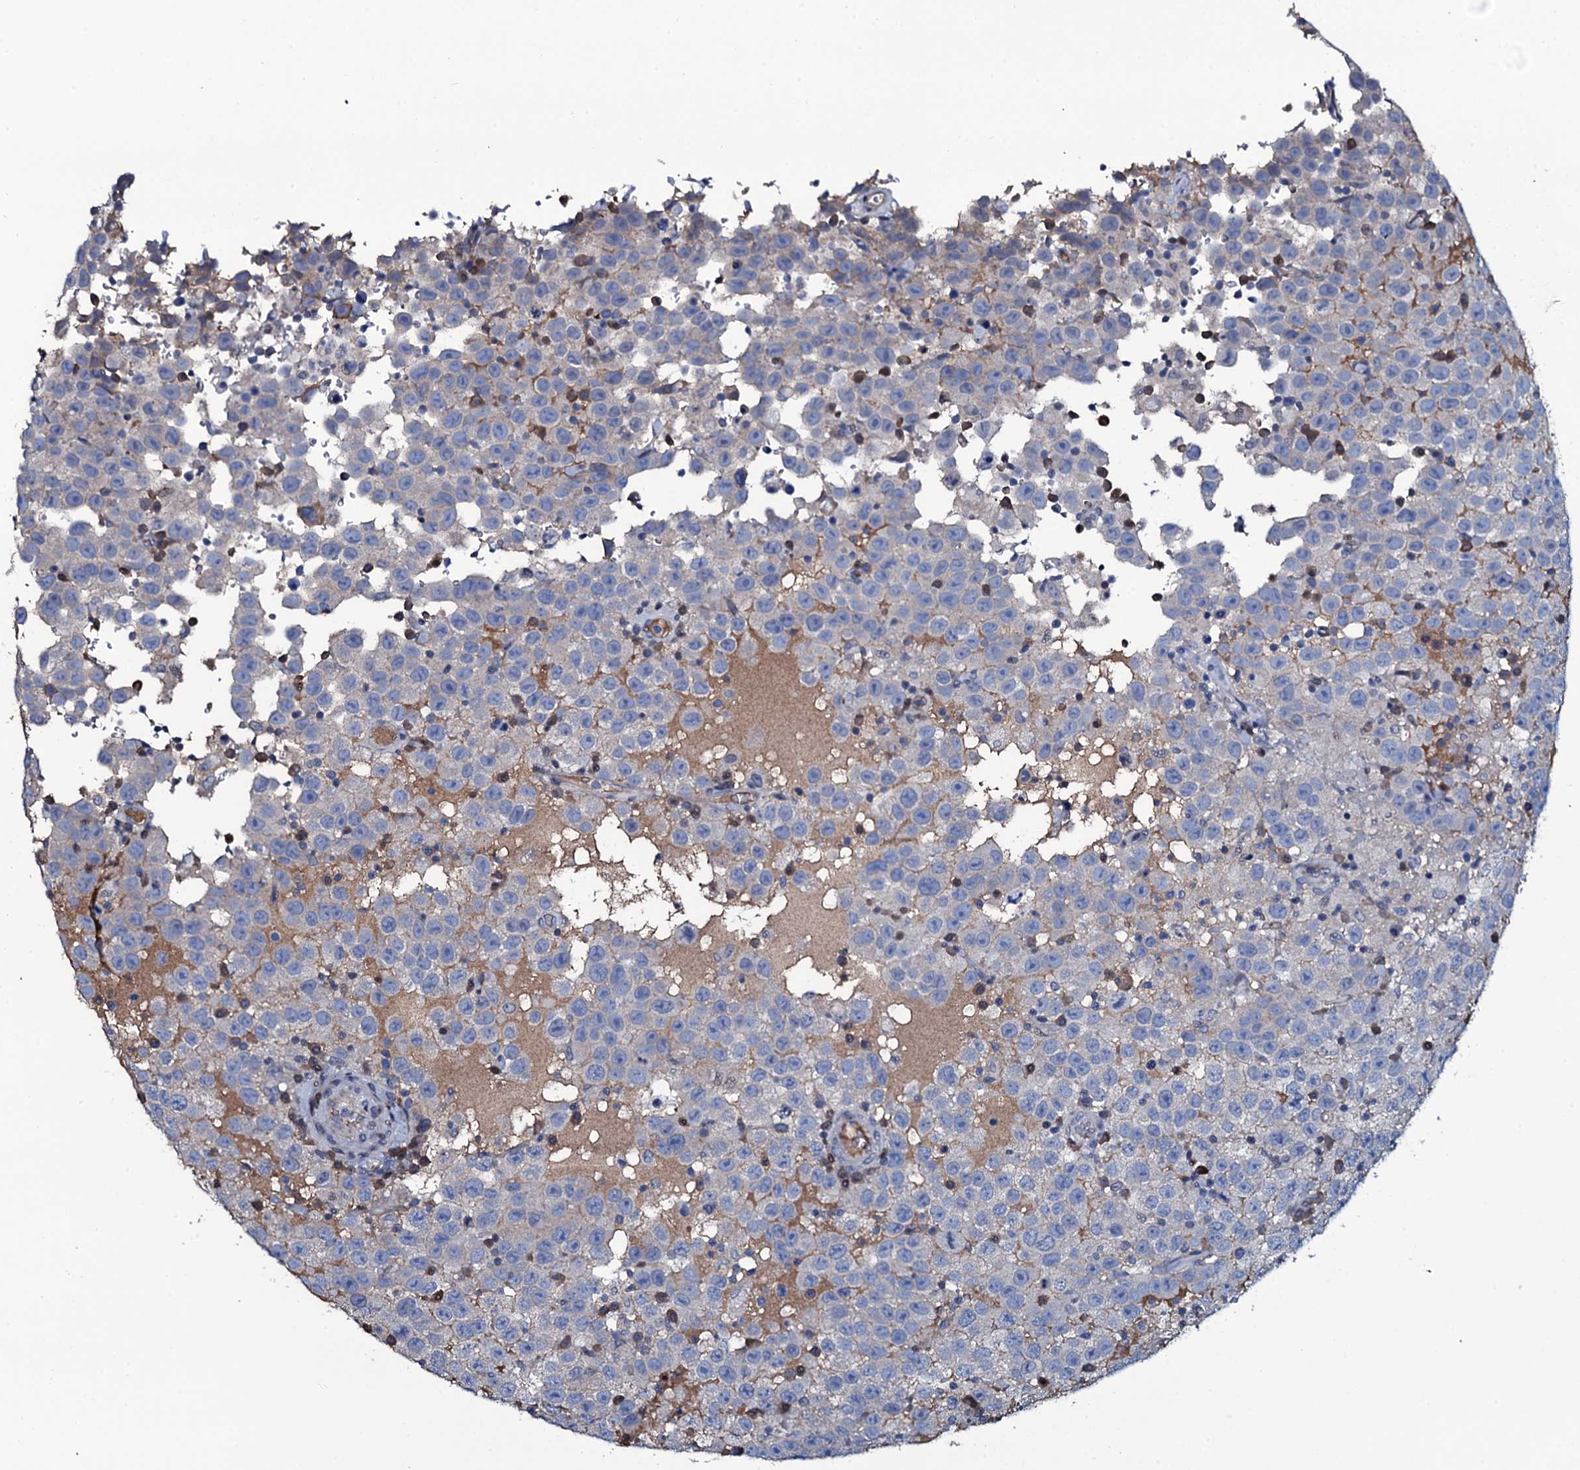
{"staining": {"intensity": "negative", "quantity": "none", "location": "none"}, "tissue": "testis cancer", "cell_type": "Tumor cells", "image_type": "cancer", "snomed": [{"axis": "morphology", "description": "Seminoma, NOS"}, {"axis": "topography", "description": "Testis"}], "caption": "This is an immunohistochemistry (IHC) photomicrograph of testis cancer. There is no staining in tumor cells.", "gene": "LYG2", "patient": {"sex": "male", "age": 41}}